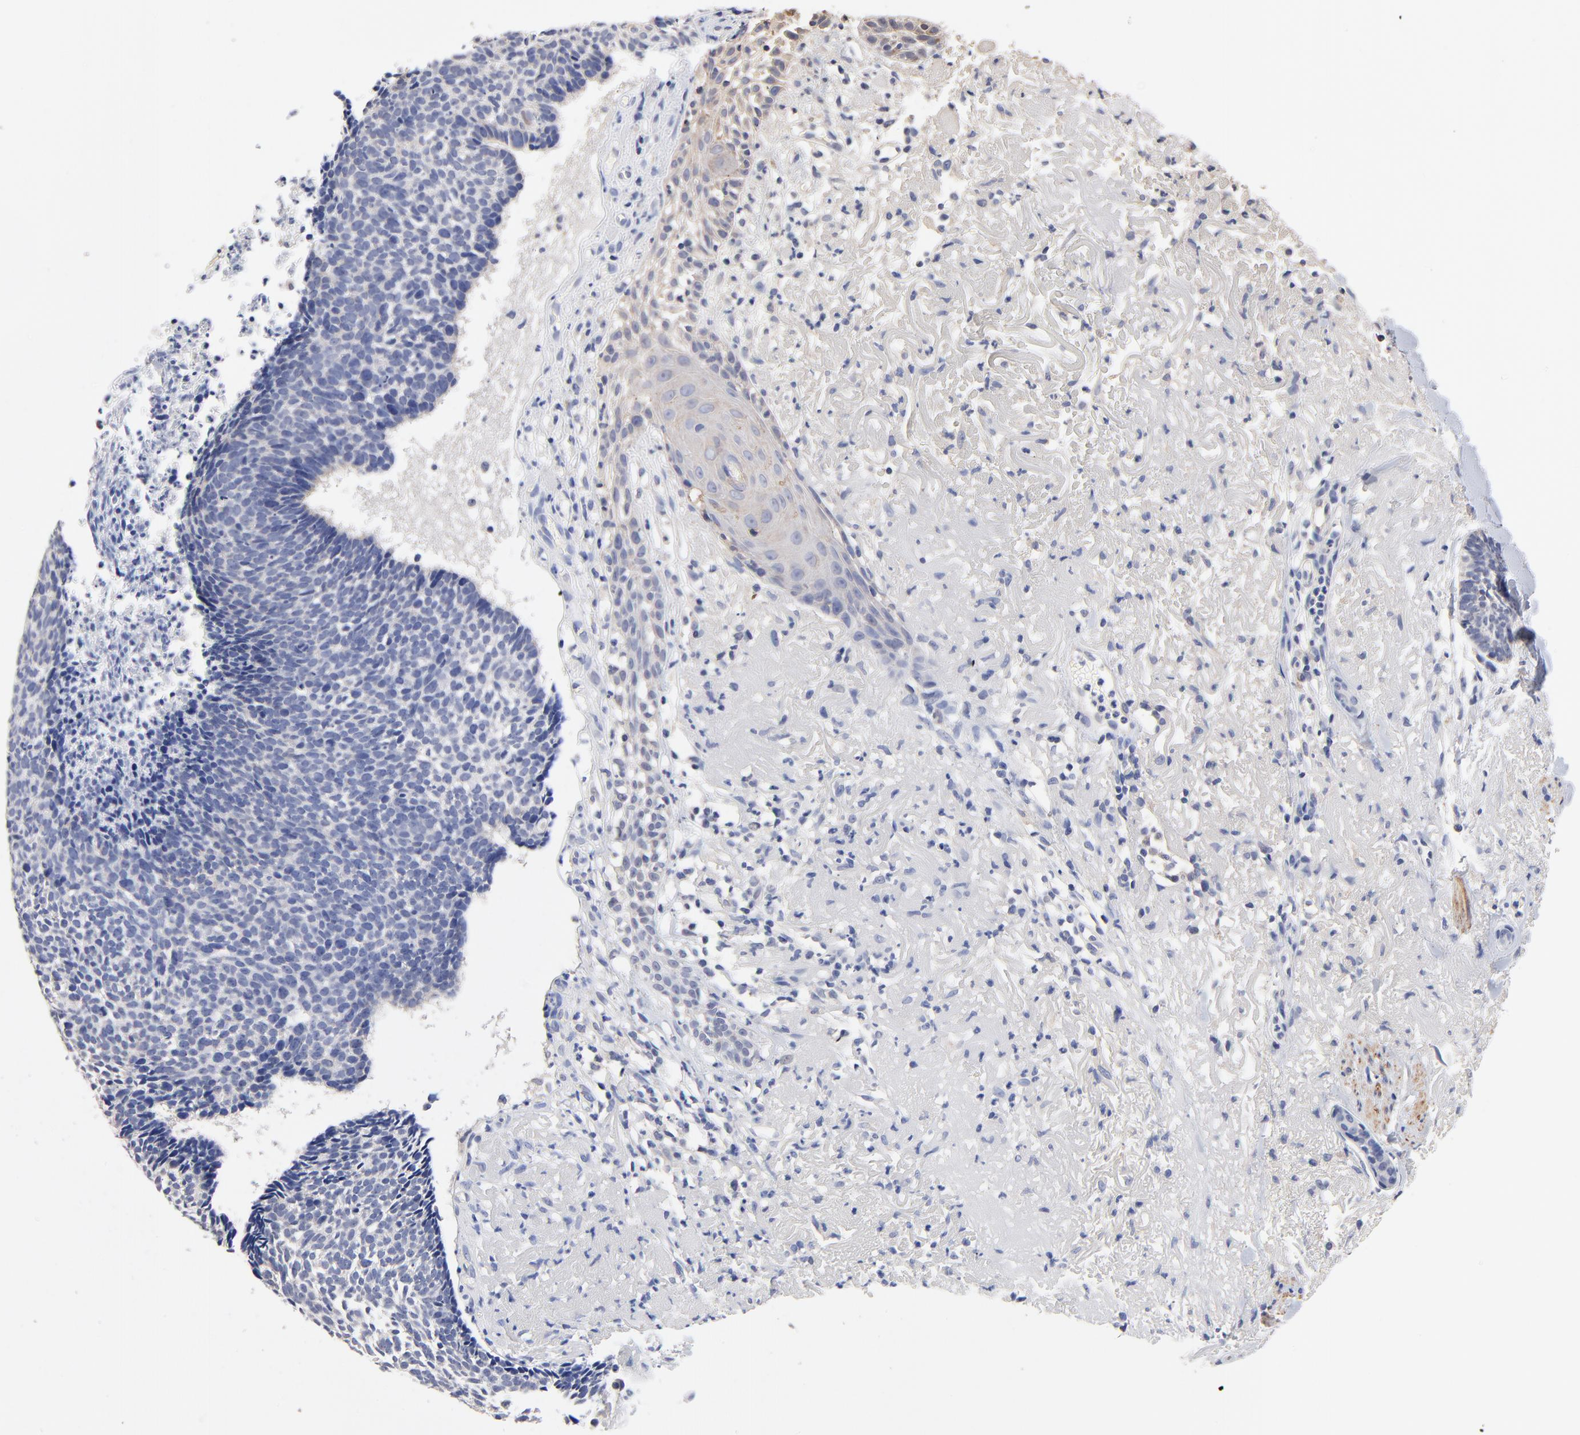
{"staining": {"intensity": "negative", "quantity": "none", "location": "none"}, "tissue": "skin cancer", "cell_type": "Tumor cells", "image_type": "cancer", "snomed": [{"axis": "morphology", "description": "Basal cell carcinoma"}, {"axis": "topography", "description": "Skin"}], "caption": "Tumor cells show no significant protein expression in skin cancer (basal cell carcinoma). (Brightfield microscopy of DAB (3,3'-diaminobenzidine) IHC at high magnification).", "gene": "TWNK", "patient": {"sex": "female", "age": 87}}